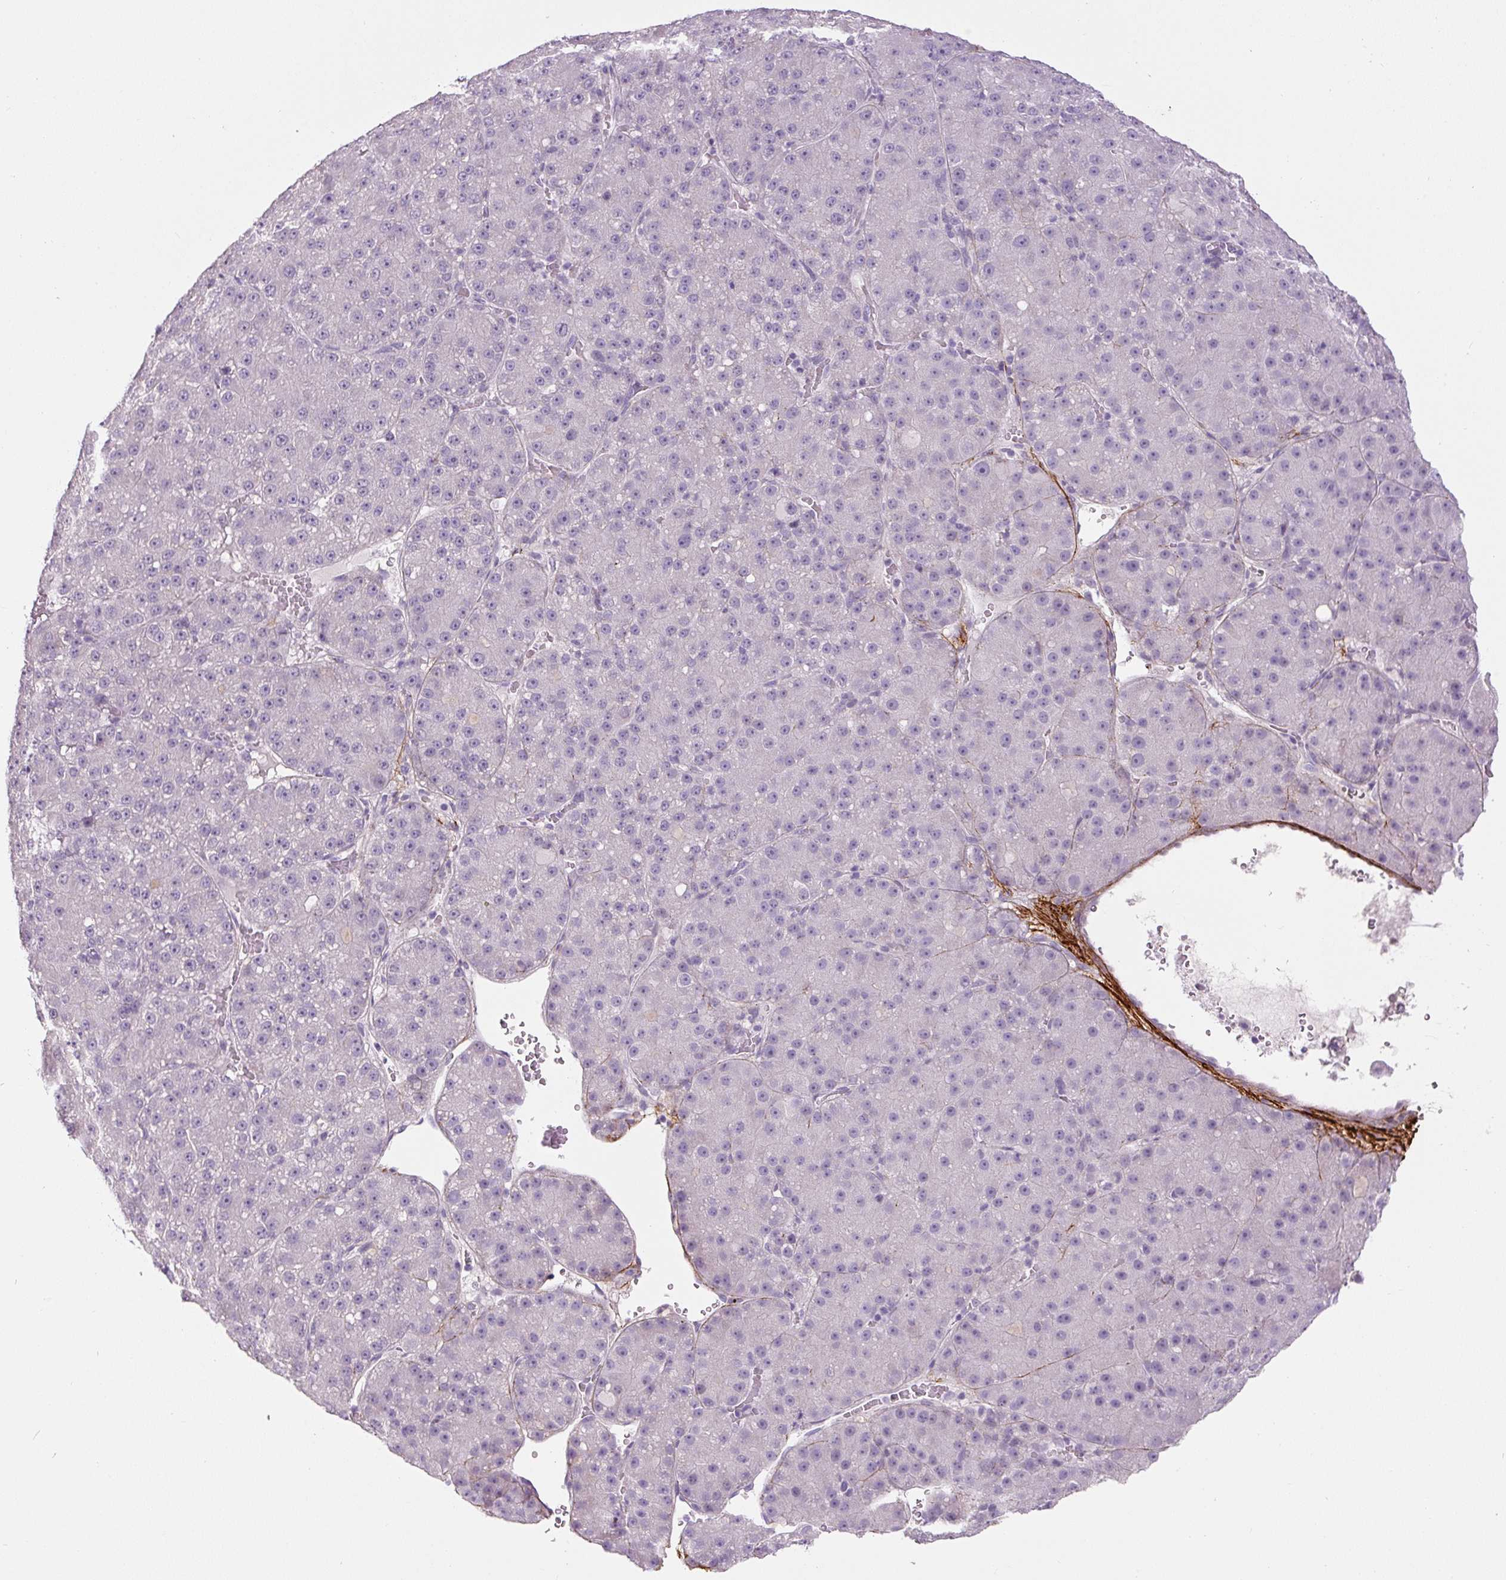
{"staining": {"intensity": "negative", "quantity": "none", "location": "none"}, "tissue": "liver cancer", "cell_type": "Tumor cells", "image_type": "cancer", "snomed": [{"axis": "morphology", "description": "Carcinoma, Hepatocellular, NOS"}, {"axis": "topography", "description": "Liver"}], "caption": "An immunohistochemistry image of liver cancer (hepatocellular carcinoma) is shown. There is no staining in tumor cells of liver cancer (hepatocellular carcinoma). The staining was performed using DAB (3,3'-diaminobenzidine) to visualize the protein expression in brown, while the nuclei were stained in blue with hematoxylin (Magnification: 20x).", "gene": "FBN1", "patient": {"sex": "male", "age": 67}}